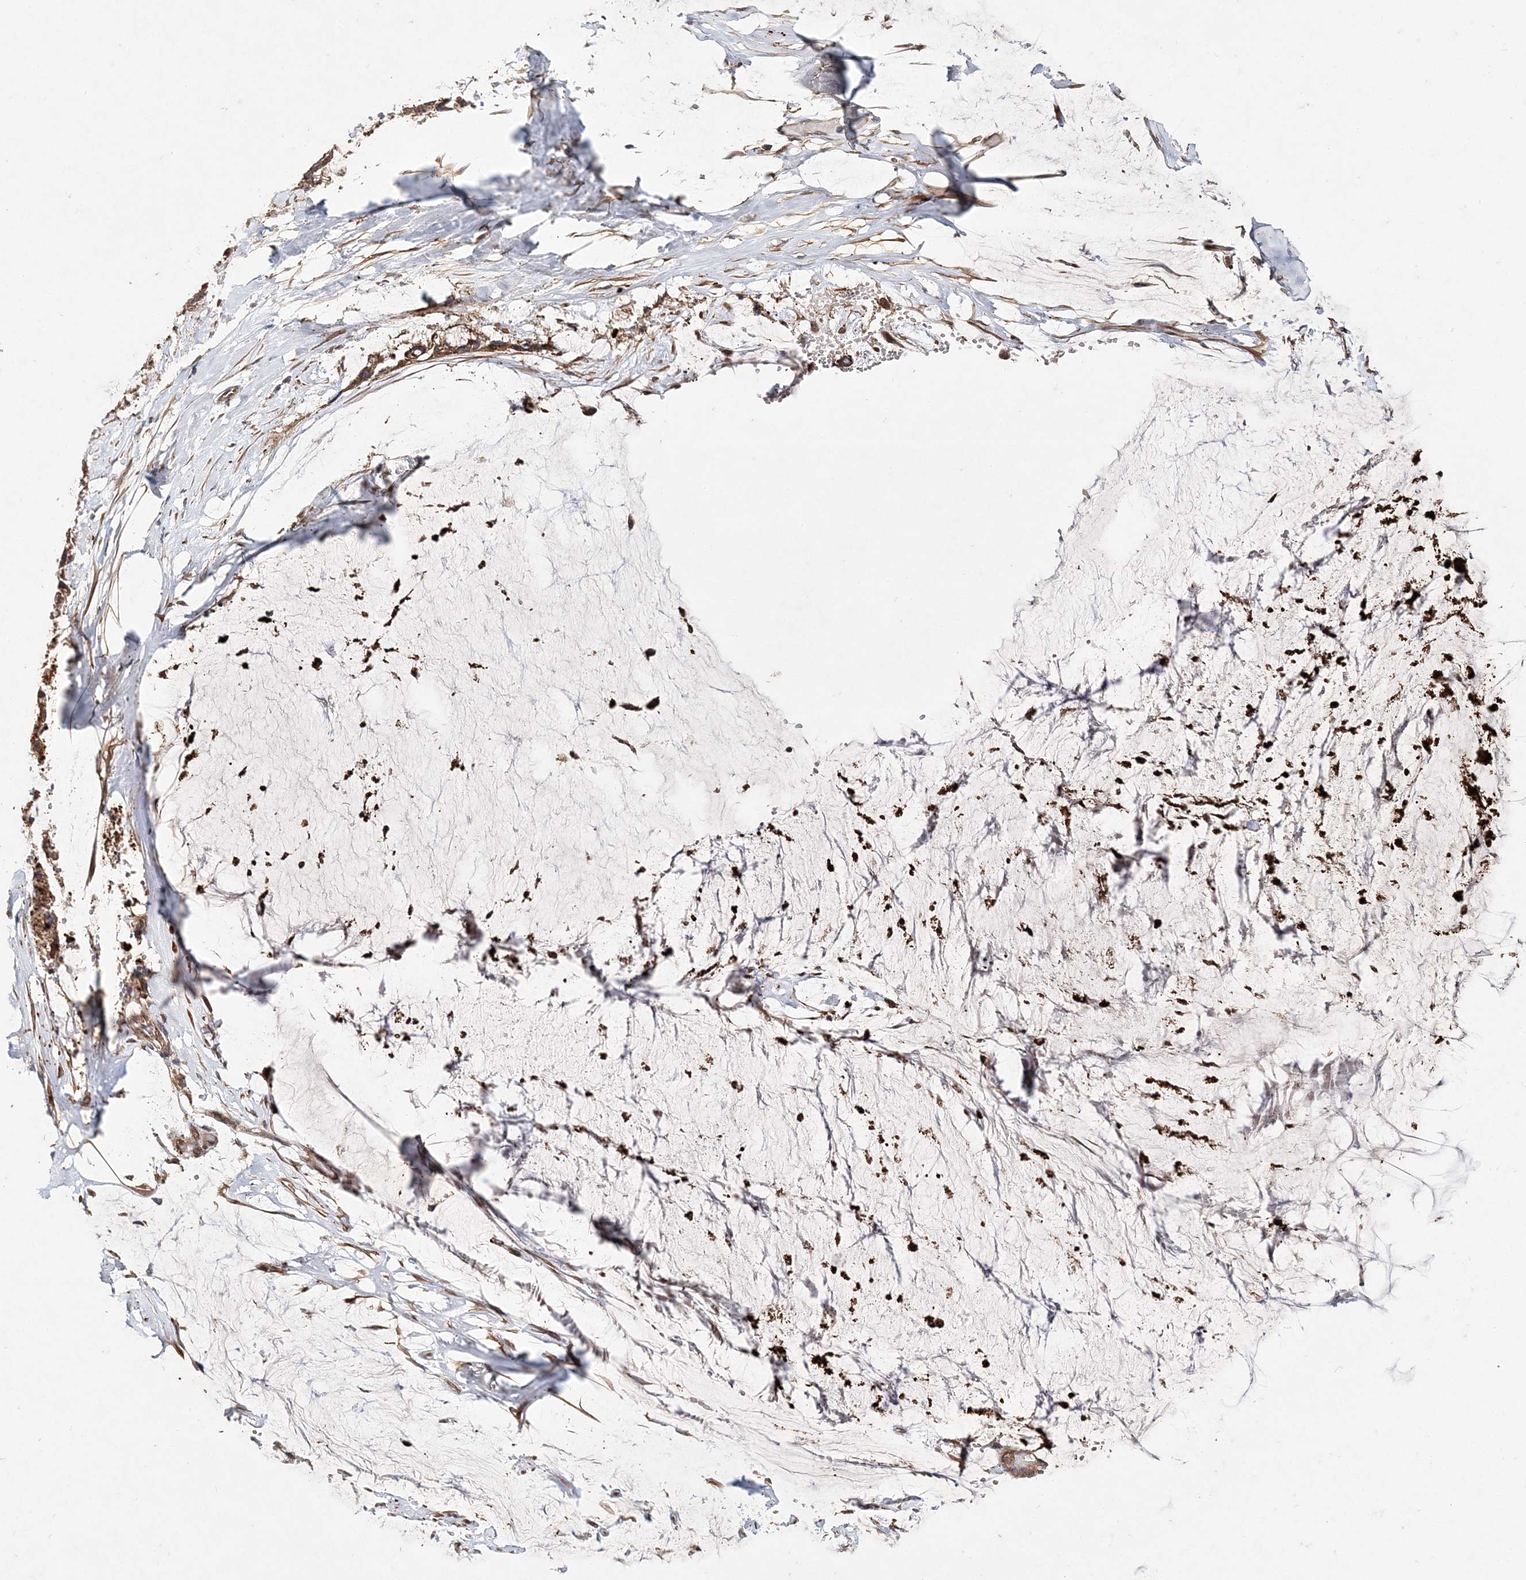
{"staining": {"intensity": "moderate", "quantity": ">75%", "location": "cytoplasmic/membranous"}, "tissue": "ovarian cancer", "cell_type": "Tumor cells", "image_type": "cancer", "snomed": [{"axis": "morphology", "description": "Cystadenocarcinoma, mucinous, NOS"}, {"axis": "topography", "description": "Ovary"}], "caption": "Immunohistochemical staining of human ovarian mucinous cystadenocarcinoma demonstrates moderate cytoplasmic/membranous protein staining in approximately >75% of tumor cells.", "gene": "TMEM9B", "patient": {"sex": "female", "age": 39}}